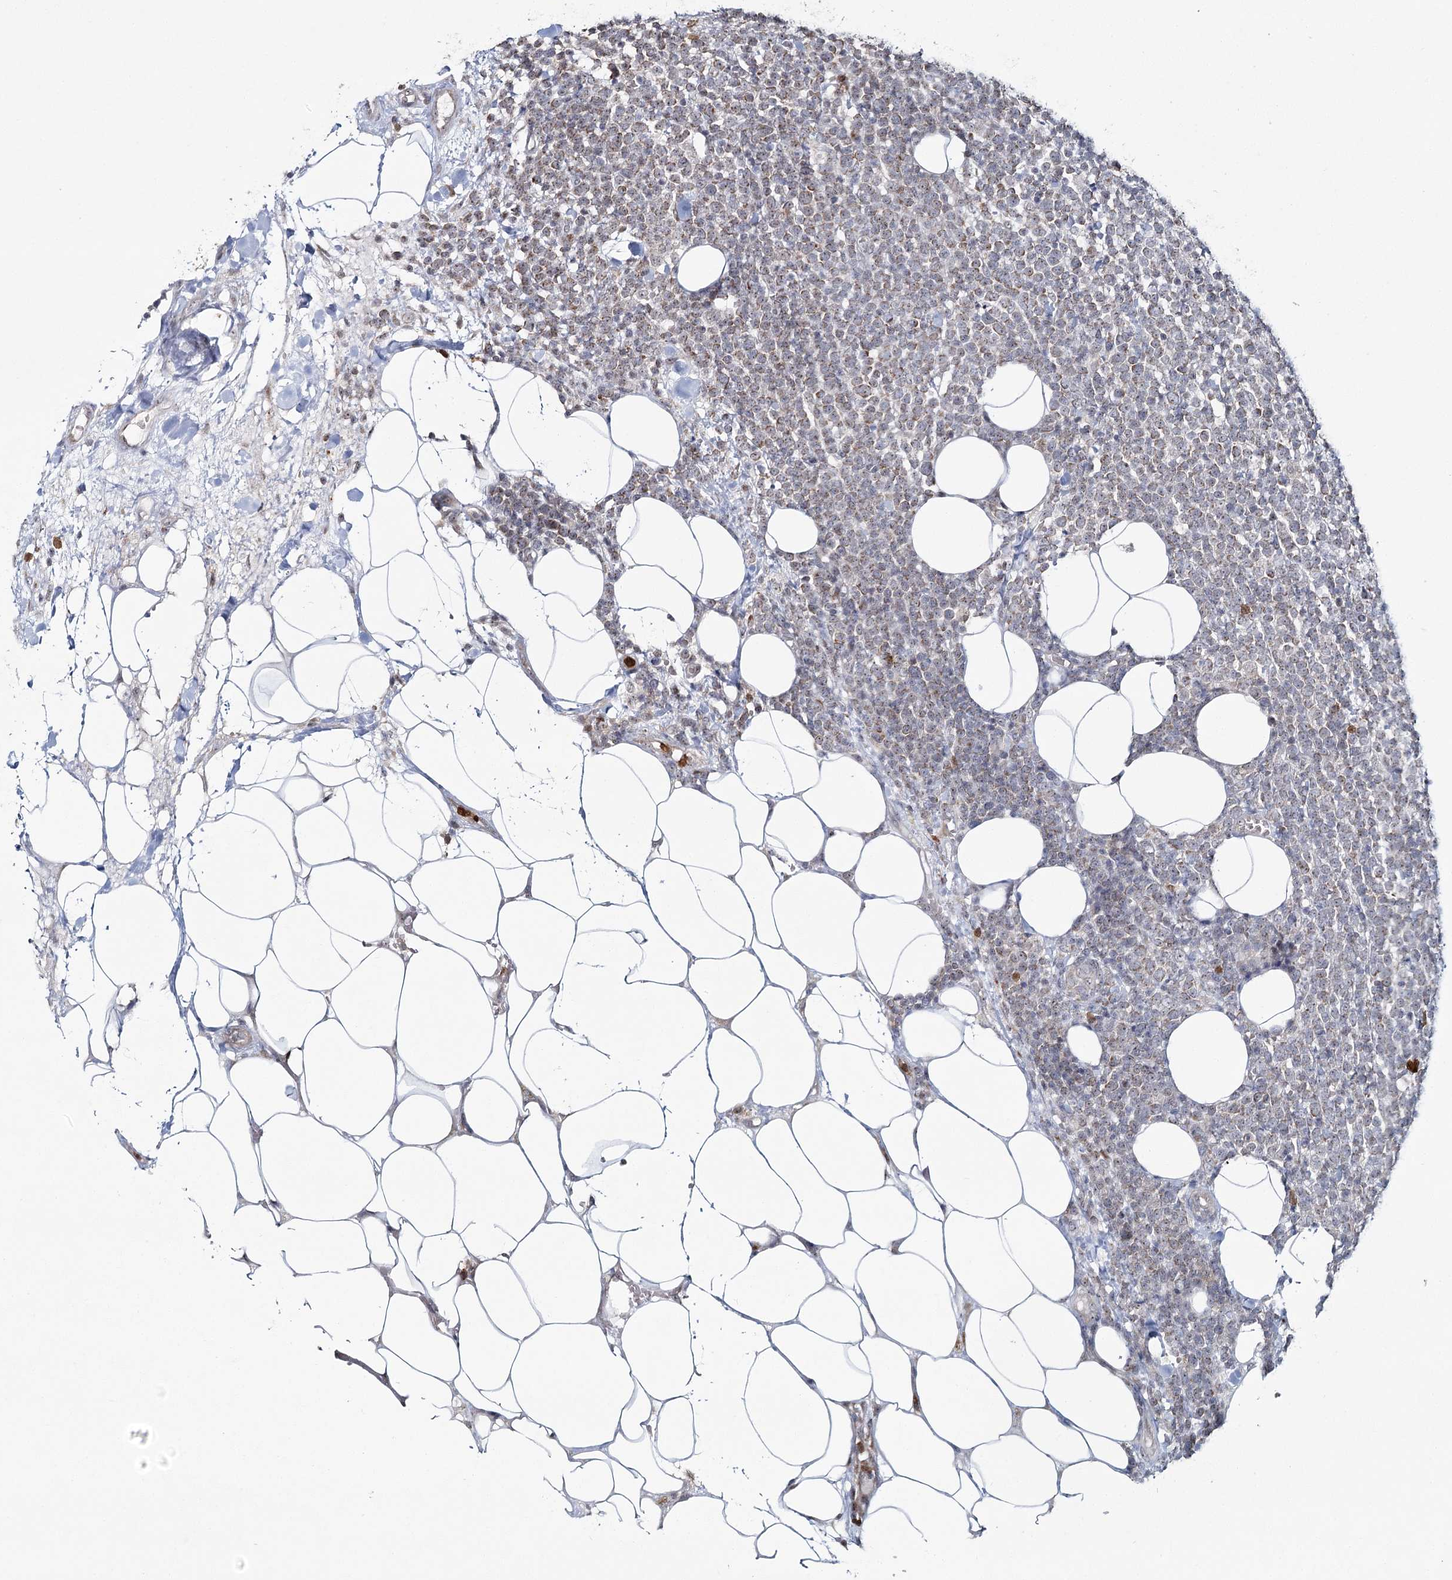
{"staining": {"intensity": "weak", "quantity": "25%-75%", "location": "cytoplasmic/membranous"}, "tissue": "lymphoma", "cell_type": "Tumor cells", "image_type": "cancer", "snomed": [{"axis": "morphology", "description": "Malignant lymphoma, non-Hodgkin's type, High grade"}, {"axis": "topography", "description": "Lymph node"}], "caption": "The micrograph demonstrates staining of malignant lymphoma, non-Hodgkin's type (high-grade), revealing weak cytoplasmic/membranous protein expression (brown color) within tumor cells. The protein is shown in brown color, while the nuclei are stained blue.", "gene": "ATAD1", "patient": {"sex": "male", "age": 61}}